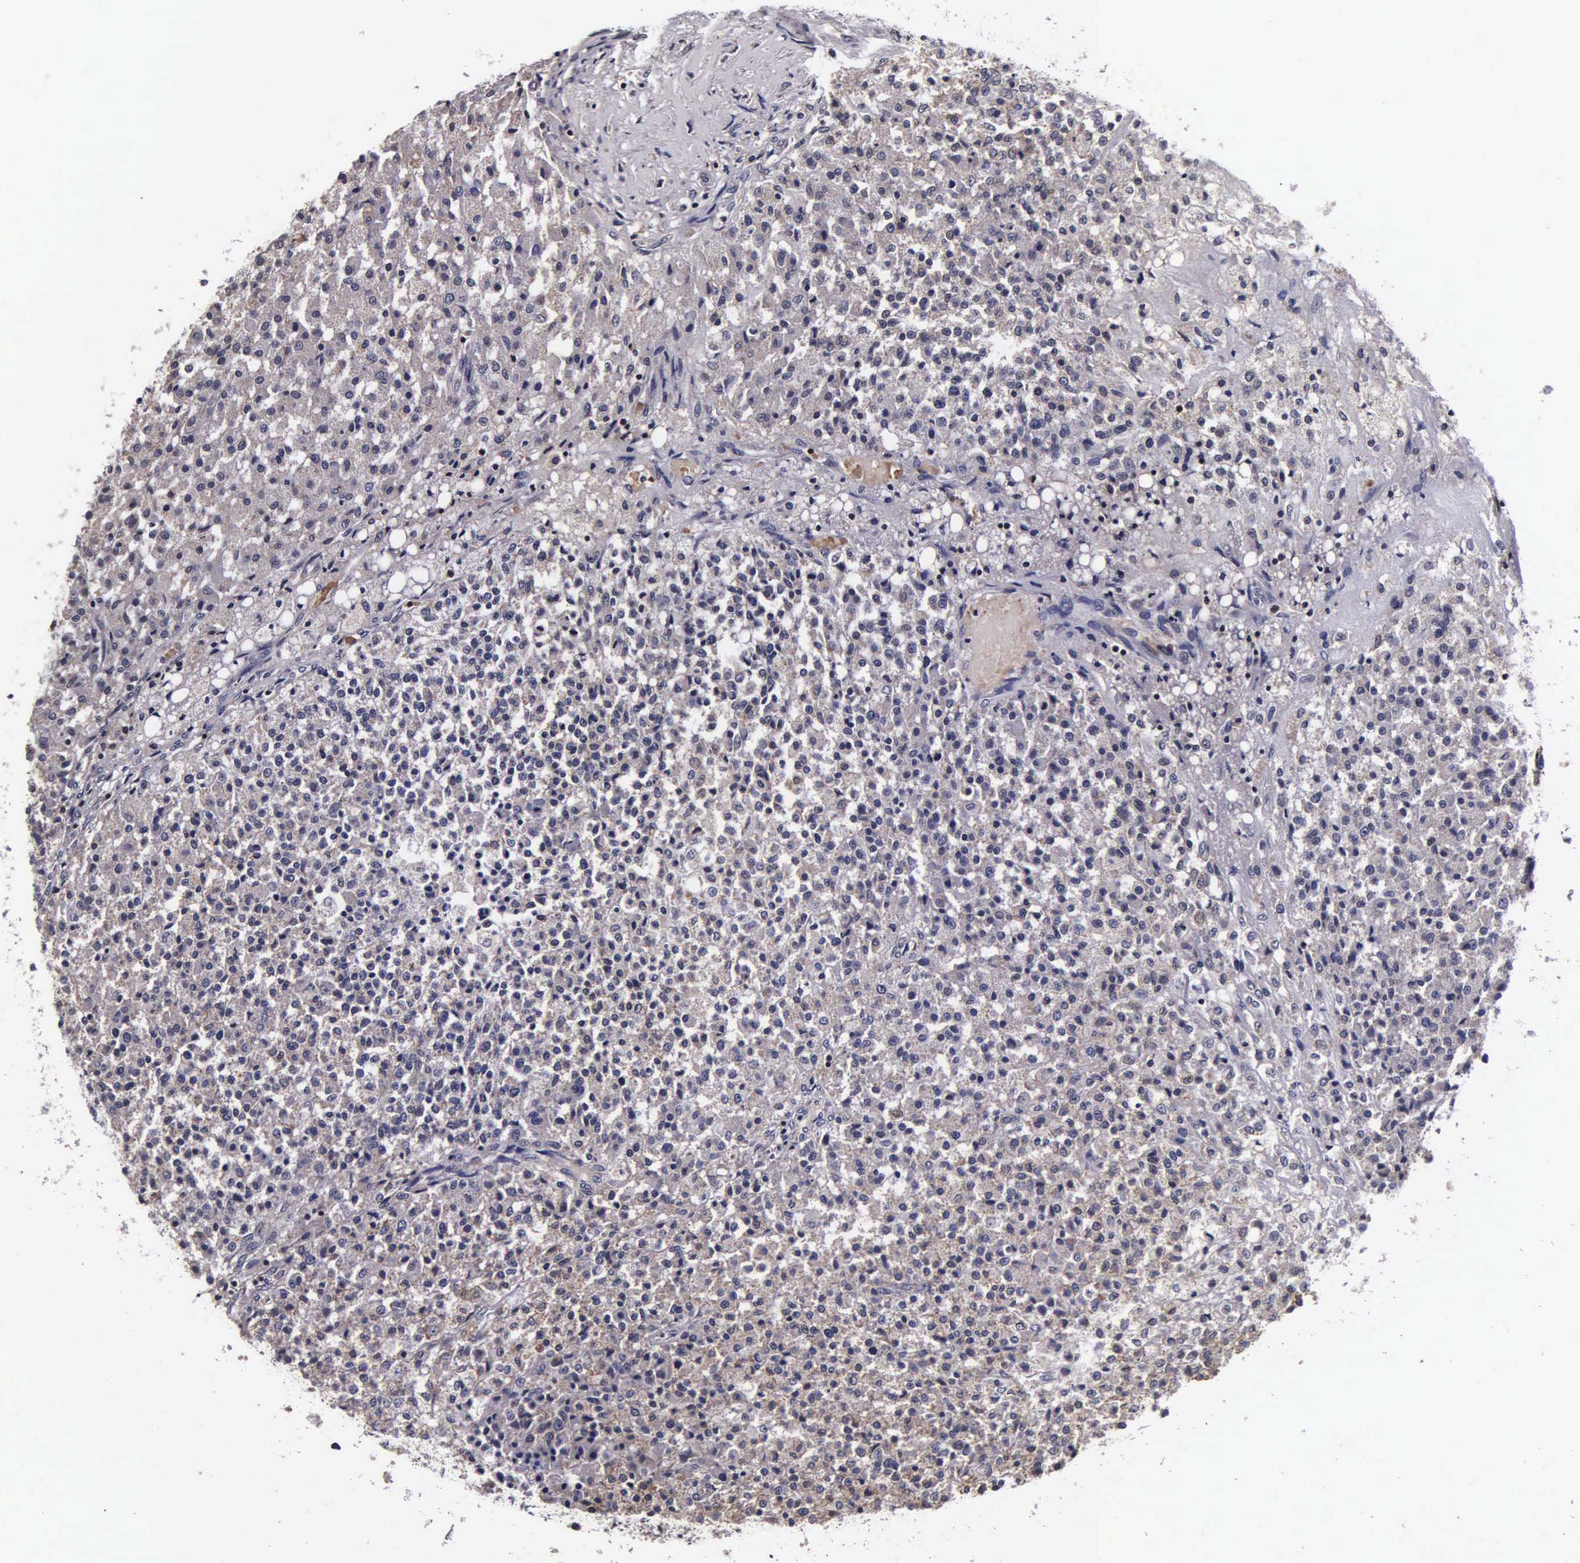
{"staining": {"intensity": "weak", "quantity": "25%-75%", "location": "cytoplasmic/membranous"}, "tissue": "testis cancer", "cell_type": "Tumor cells", "image_type": "cancer", "snomed": [{"axis": "morphology", "description": "Seminoma, NOS"}, {"axis": "topography", "description": "Testis"}], "caption": "This photomicrograph reveals immunohistochemistry staining of testis cancer, with low weak cytoplasmic/membranous staining in approximately 25%-75% of tumor cells.", "gene": "PSMA3", "patient": {"sex": "male", "age": 59}}